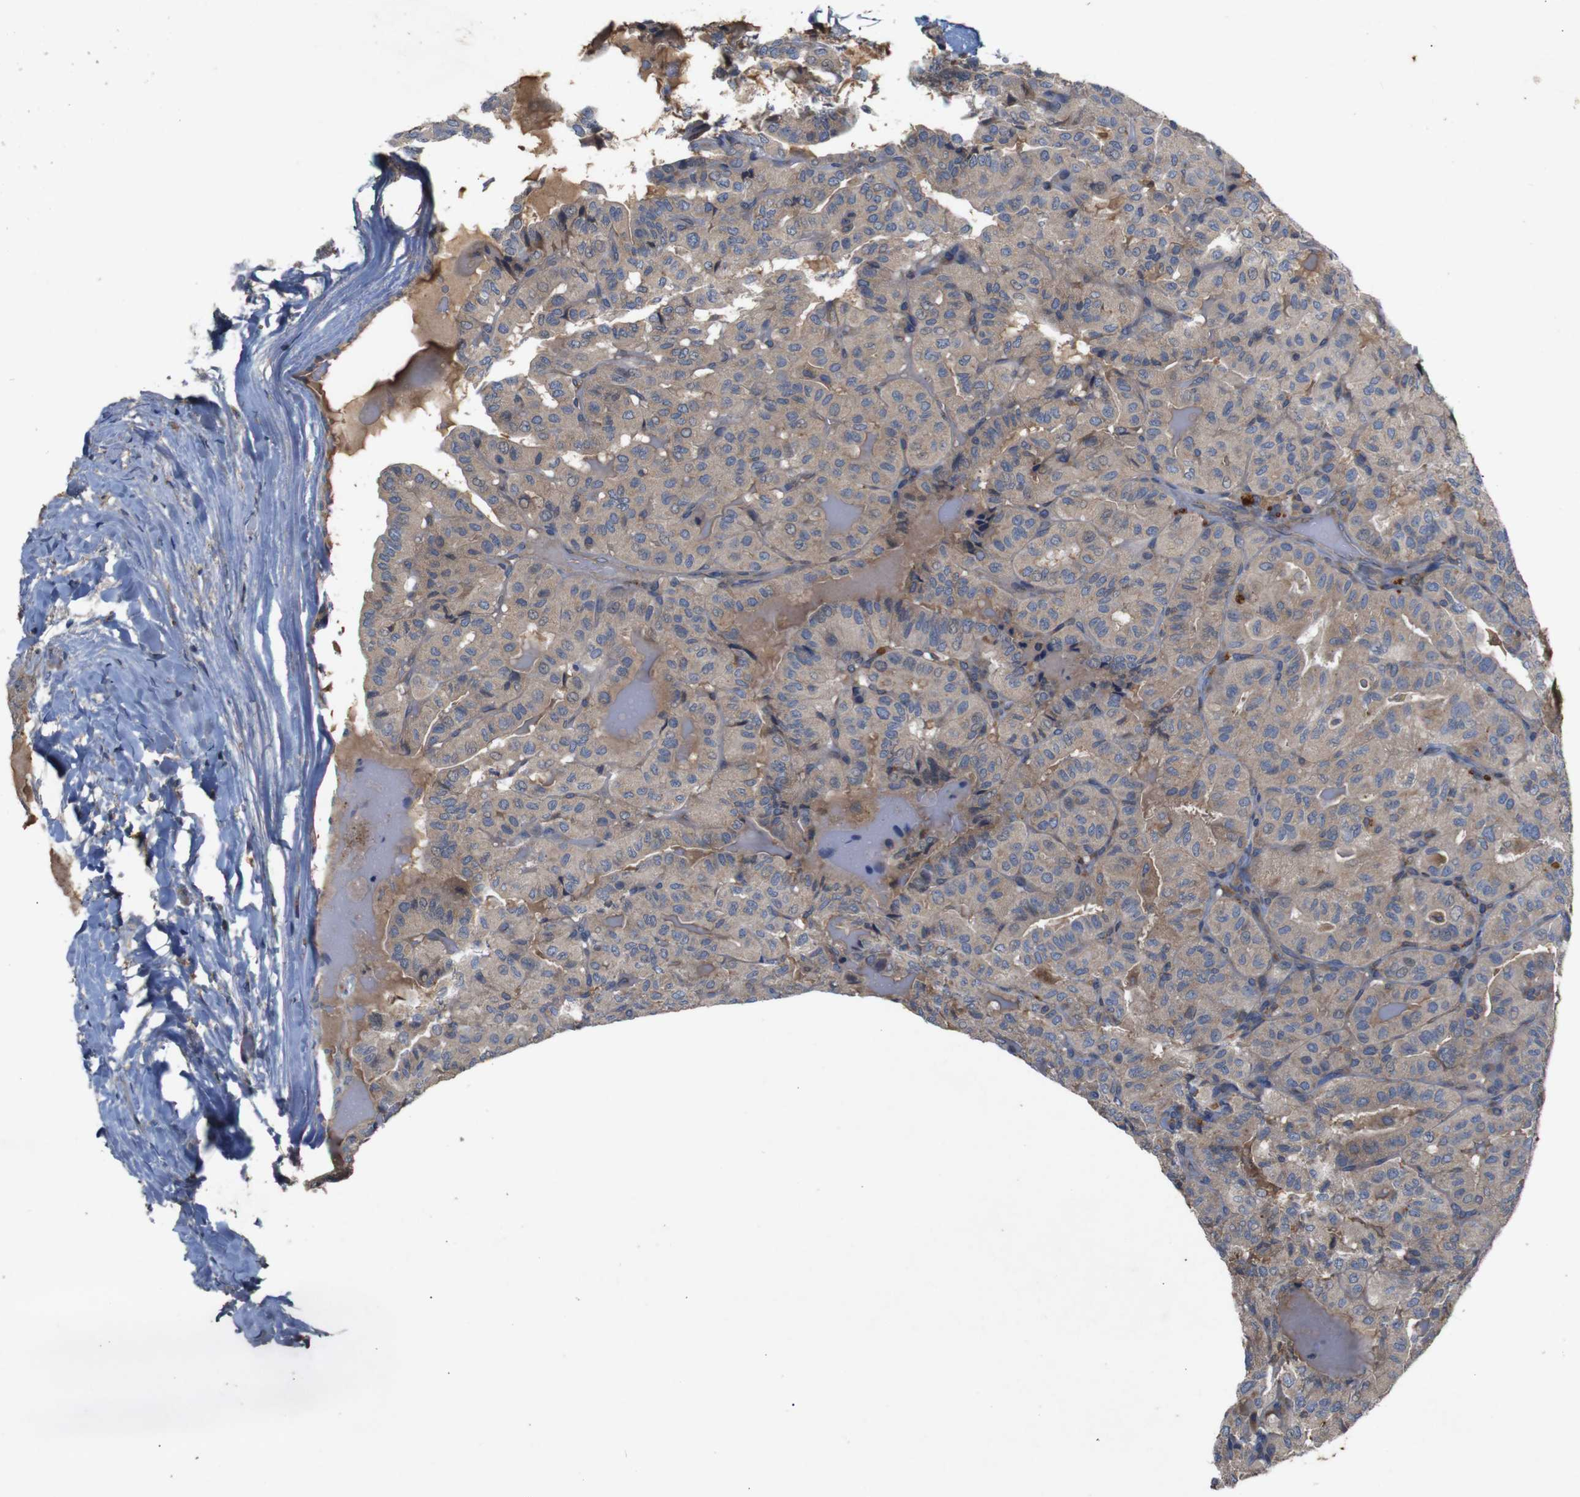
{"staining": {"intensity": "weak", "quantity": ">75%", "location": "cytoplasmic/membranous"}, "tissue": "thyroid cancer", "cell_type": "Tumor cells", "image_type": "cancer", "snomed": [{"axis": "morphology", "description": "Papillary adenocarcinoma, NOS"}, {"axis": "topography", "description": "Thyroid gland"}], "caption": "Brown immunohistochemical staining in thyroid papillary adenocarcinoma shows weak cytoplasmic/membranous staining in approximately >75% of tumor cells.", "gene": "PTPN1", "patient": {"sex": "male", "age": 77}}